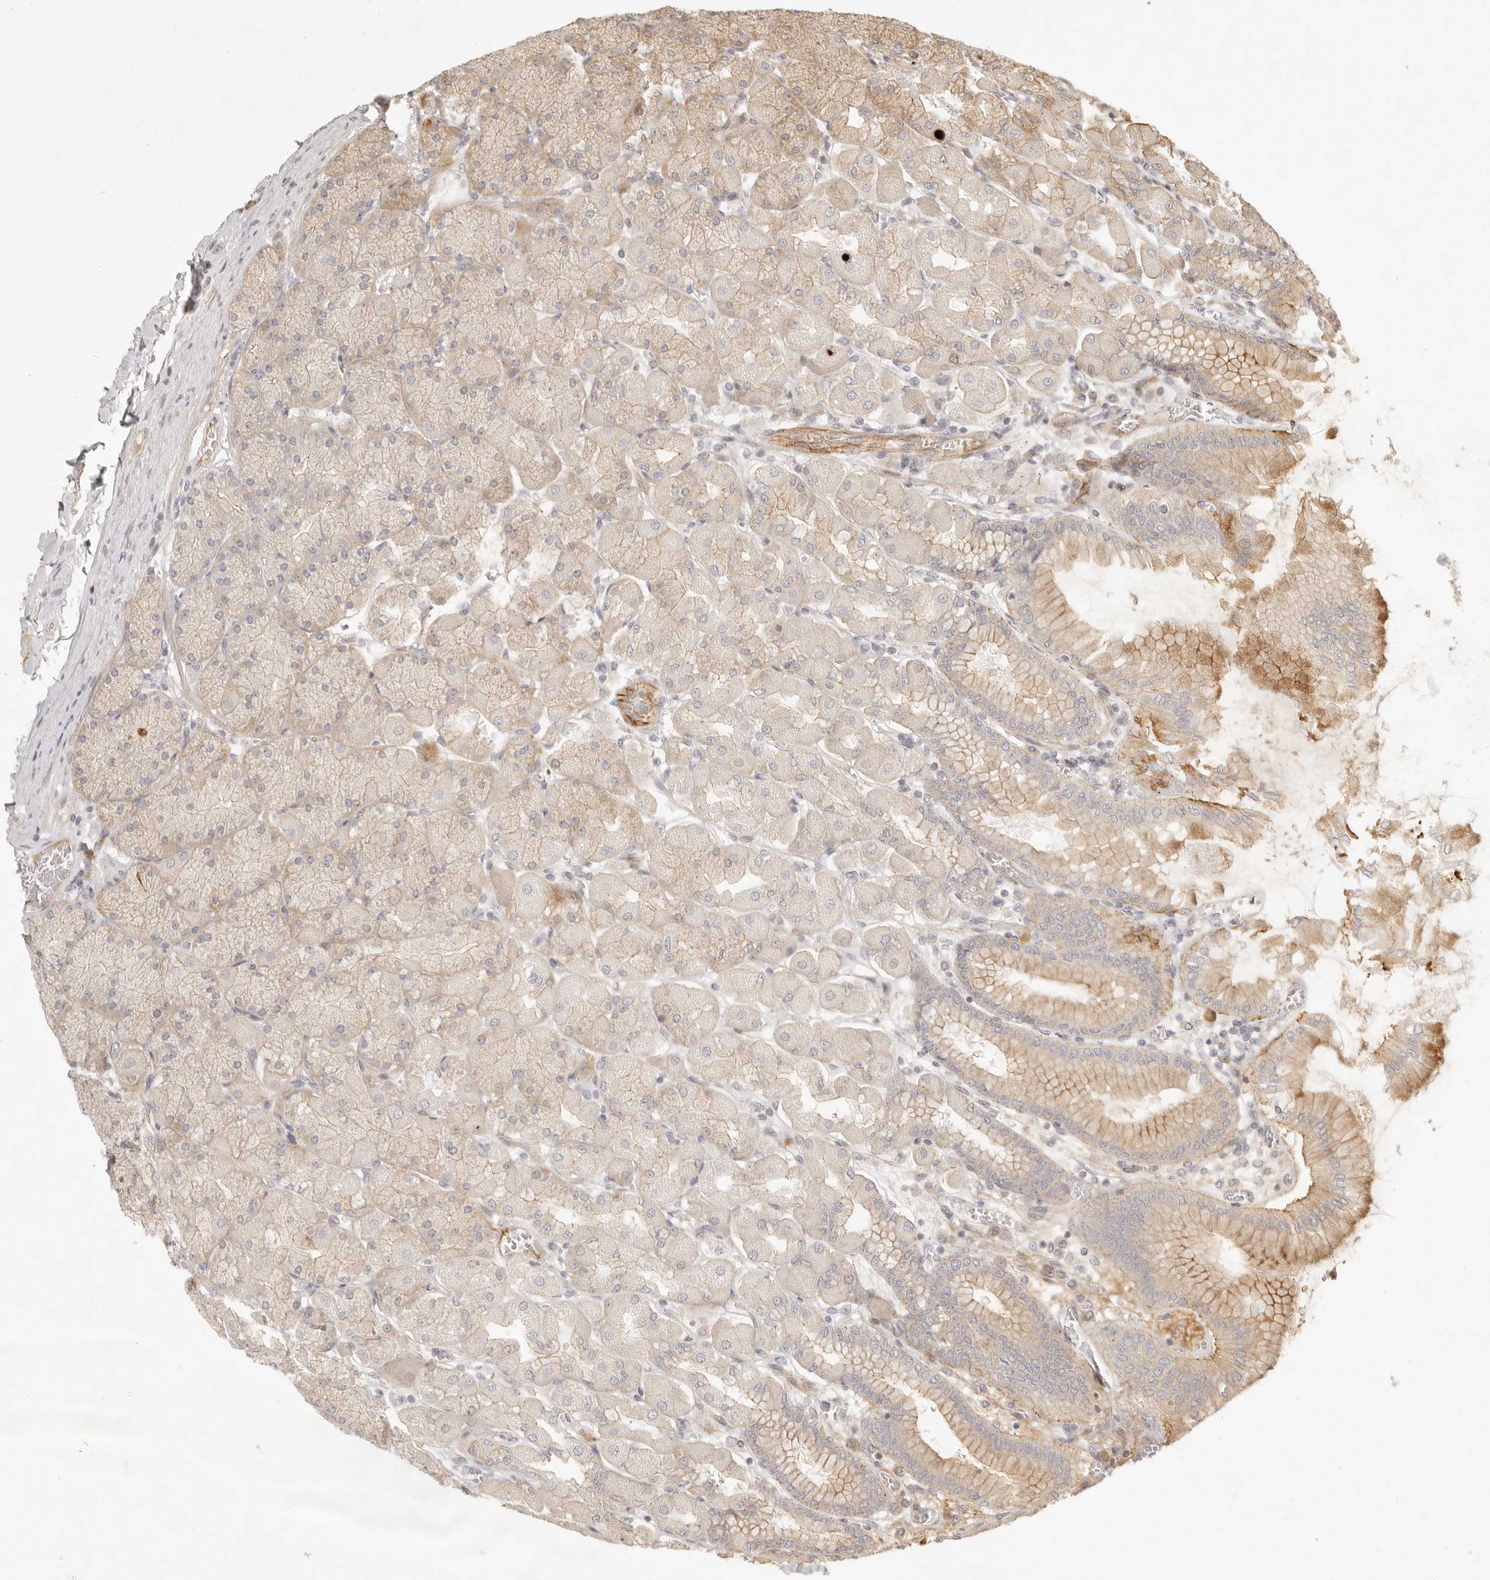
{"staining": {"intensity": "moderate", "quantity": "25%-75%", "location": "cytoplasmic/membranous"}, "tissue": "stomach", "cell_type": "Glandular cells", "image_type": "normal", "snomed": [{"axis": "morphology", "description": "Normal tissue, NOS"}, {"axis": "topography", "description": "Stomach, upper"}], "caption": "Moderate cytoplasmic/membranous protein positivity is identified in approximately 25%-75% of glandular cells in stomach.", "gene": "KLHL38", "patient": {"sex": "female", "age": 56}}